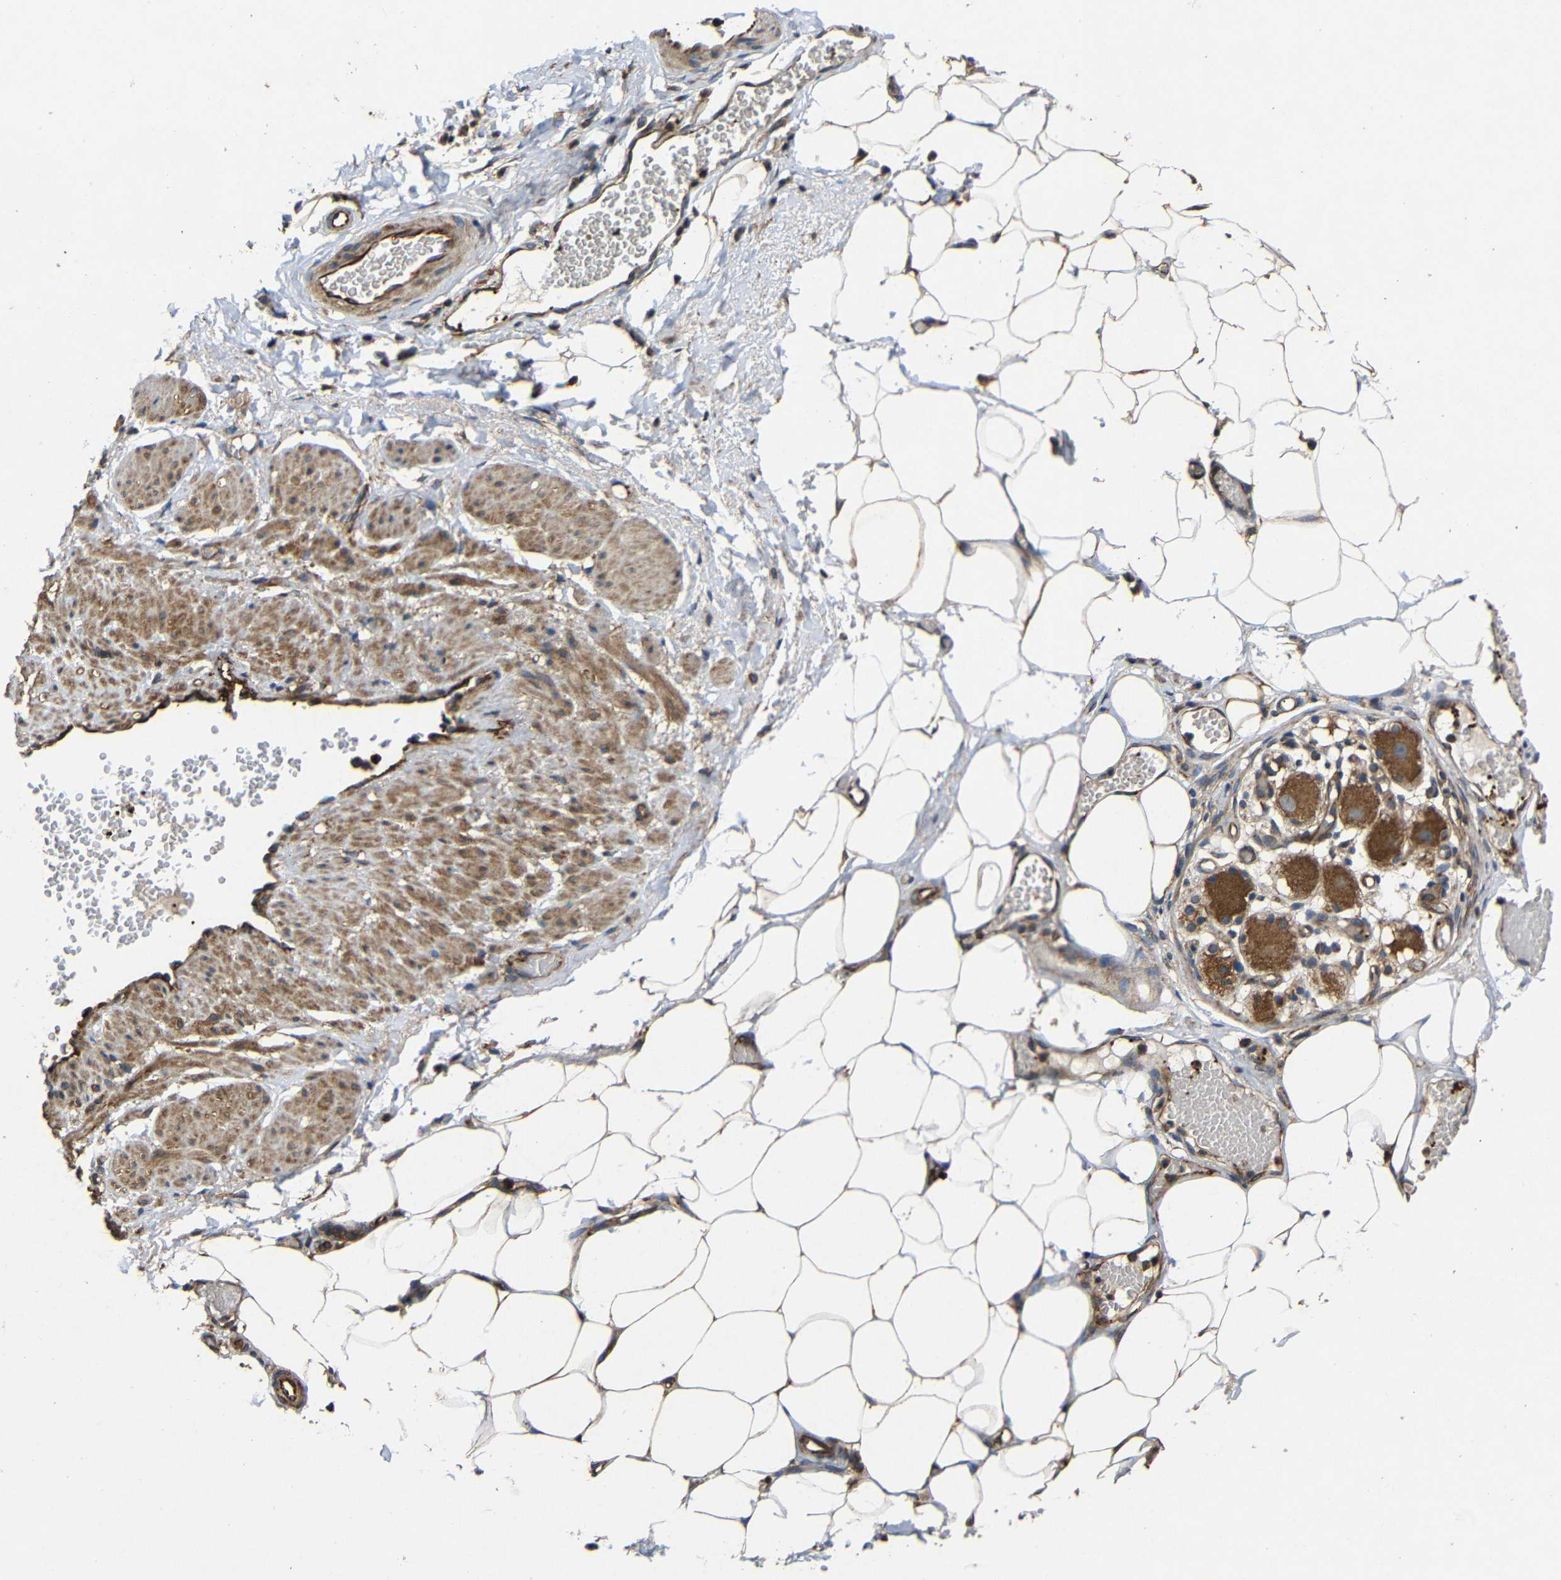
{"staining": {"intensity": "moderate", "quantity": ">75%", "location": "cytoplasmic/membranous"}, "tissue": "adipose tissue", "cell_type": "Adipocytes", "image_type": "normal", "snomed": [{"axis": "morphology", "description": "Normal tissue, NOS"}, {"axis": "topography", "description": "Soft tissue"}, {"axis": "topography", "description": "Vascular tissue"}], "caption": "Adipose tissue stained with immunohistochemistry shows moderate cytoplasmic/membranous positivity in about >75% of adipocytes.", "gene": "EIF2S1", "patient": {"sex": "female", "age": 35}}